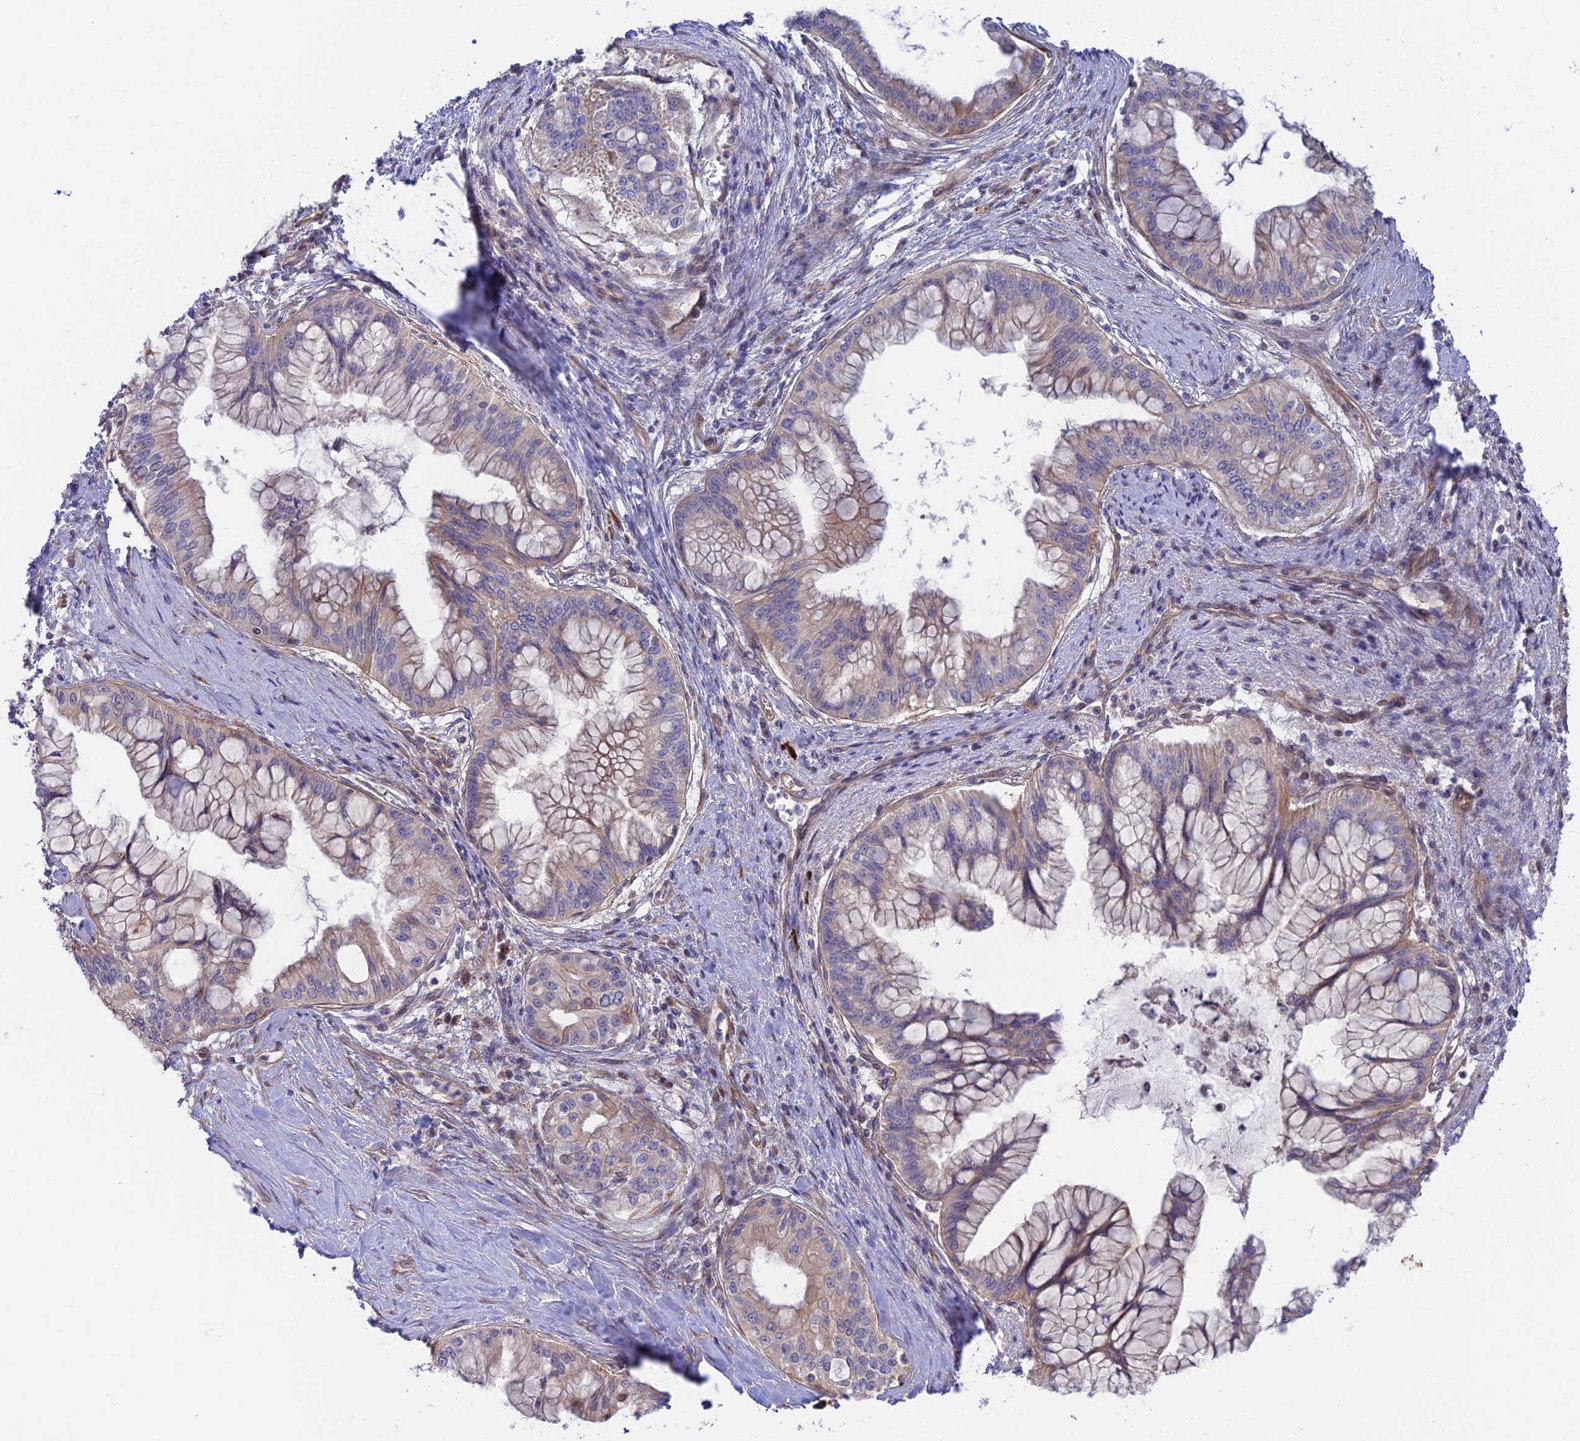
{"staining": {"intensity": "weak", "quantity": "<25%", "location": "cytoplasmic/membranous"}, "tissue": "pancreatic cancer", "cell_type": "Tumor cells", "image_type": "cancer", "snomed": [{"axis": "morphology", "description": "Adenocarcinoma, NOS"}, {"axis": "topography", "description": "Pancreas"}], "caption": "This is an immunohistochemistry photomicrograph of pancreatic cancer. There is no positivity in tumor cells.", "gene": "KCNAB1", "patient": {"sex": "male", "age": 46}}